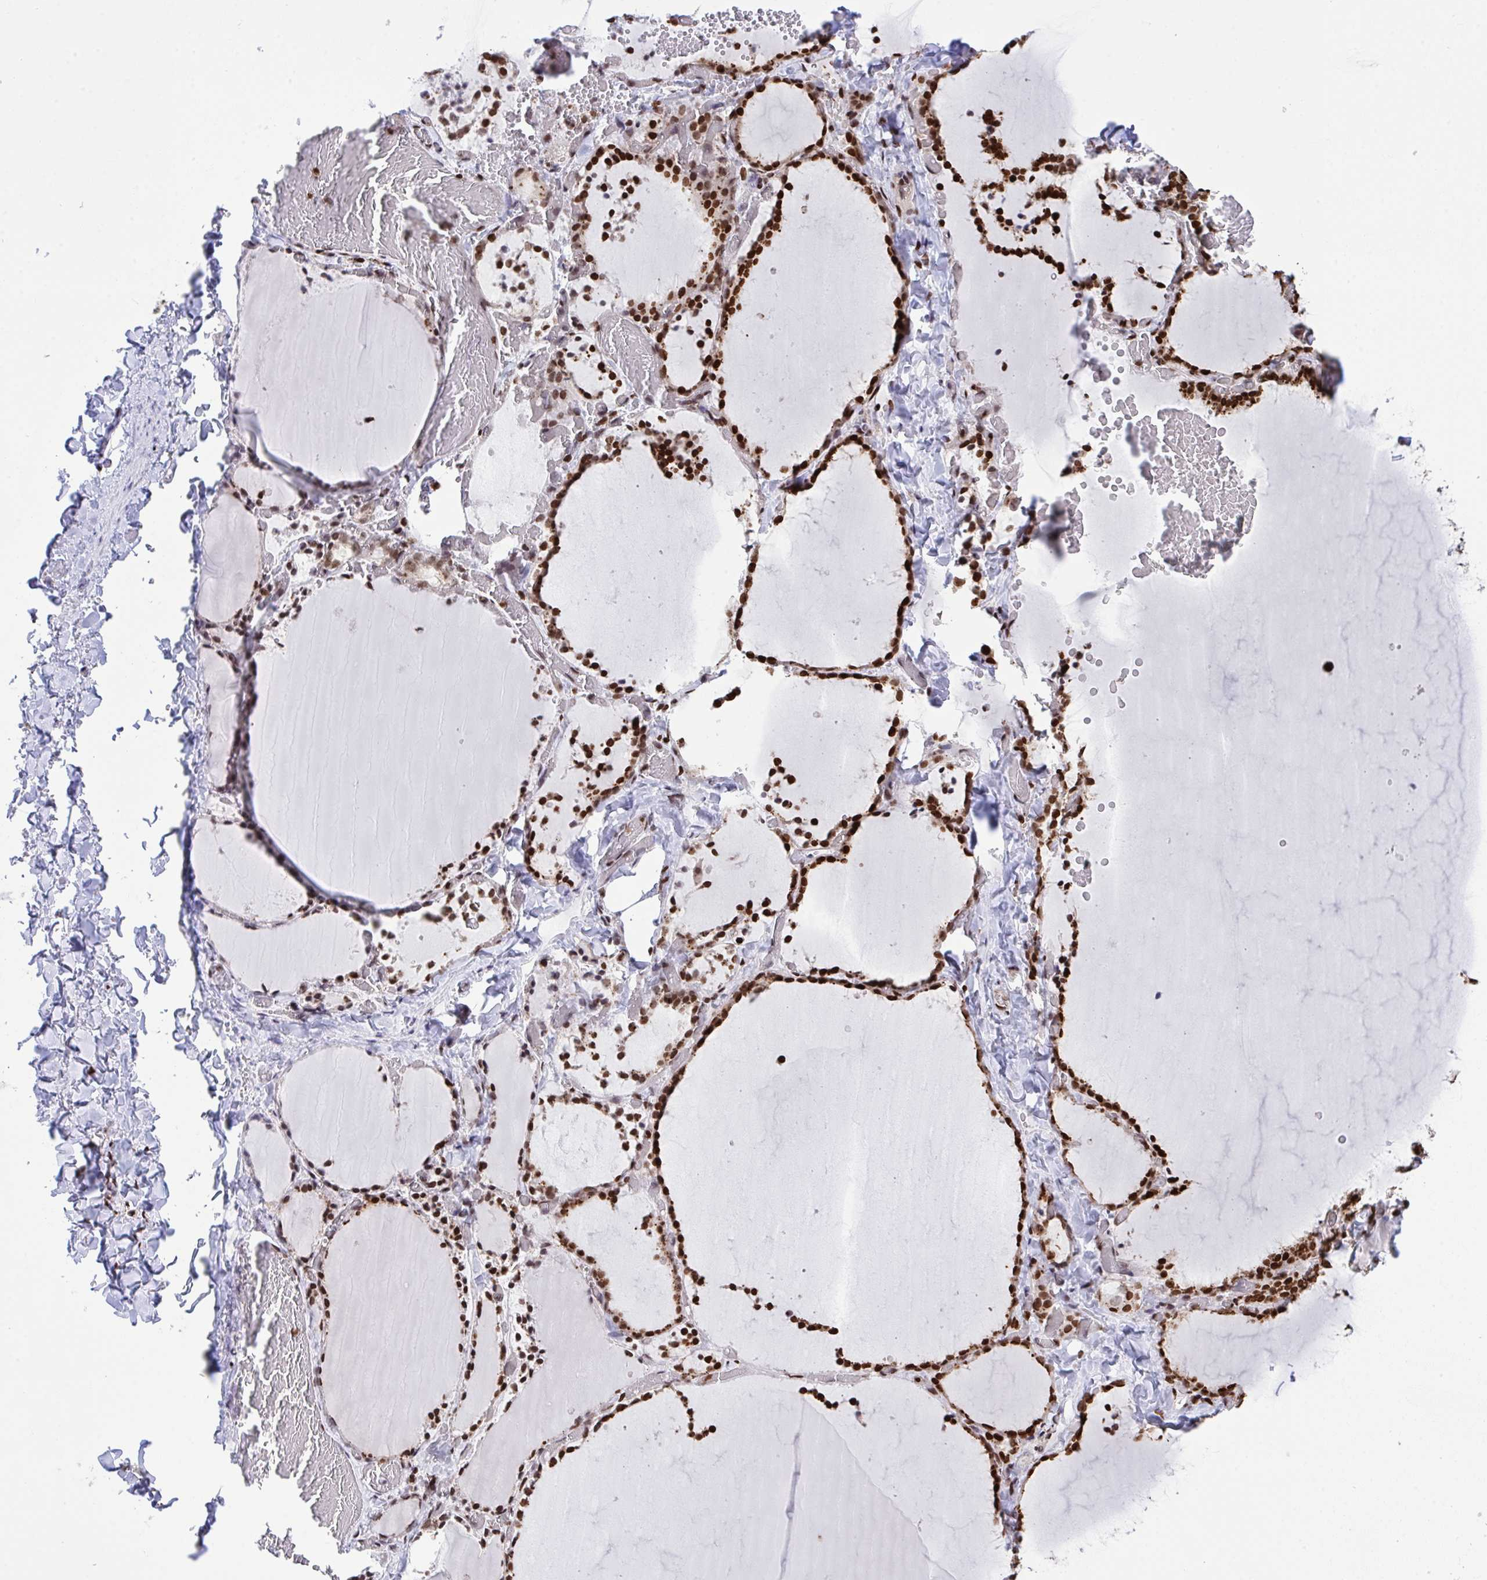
{"staining": {"intensity": "strong", "quantity": ">75%", "location": "nuclear"}, "tissue": "thyroid gland", "cell_type": "Glandular cells", "image_type": "normal", "snomed": [{"axis": "morphology", "description": "Normal tissue, NOS"}, {"axis": "topography", "description": "Thyroid gland"}], "caption": "A brown stain labels strong nuclear positivity of a protein in glandular cells of benign thyroid gland. Nuclei are stained in blue.", "gene": "RAPGEF5", "patient": {"sex": "female", "age": 22}}